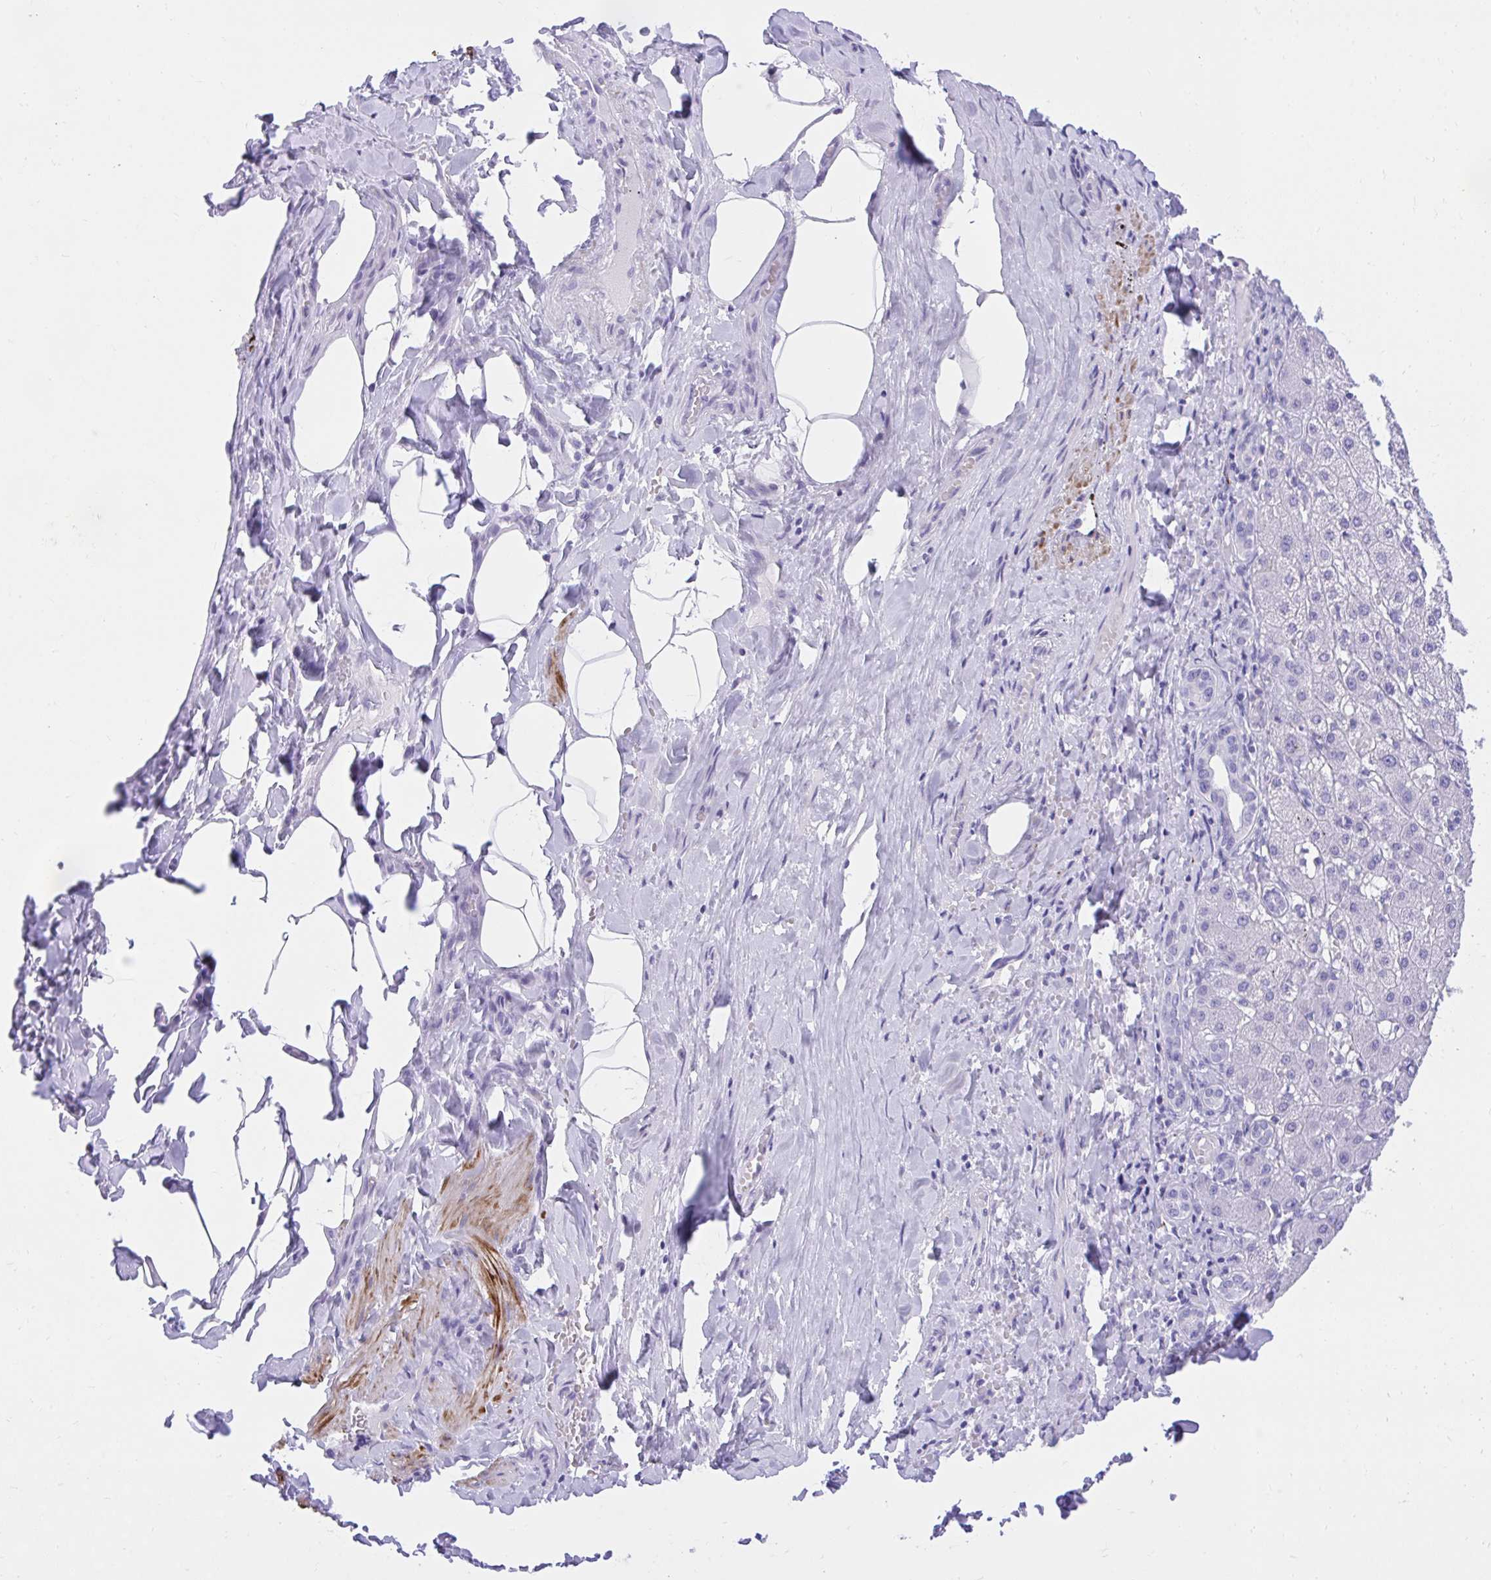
{"staining": {"intensity": "negative", "quantity": "none", "location": "none"}, "tissue": "liver cancer", "cell_type": "Tumor cells", "image_type": "cancer", "snomed": [{"axis": "morphology", "description": "Cholangiocarcinoma"}, {"axis": "topography", "description": "Liver"}], "caption": "High magnification brightfield microscopy of liver cancer stained with DAB (3,3'-diaminobenzidine) (brown) and counterstained with hematoxylin (blue): tumor cells show no significant expression.", "gene": "KCNN4", "patient": {"sex": "male", "age": 59}}